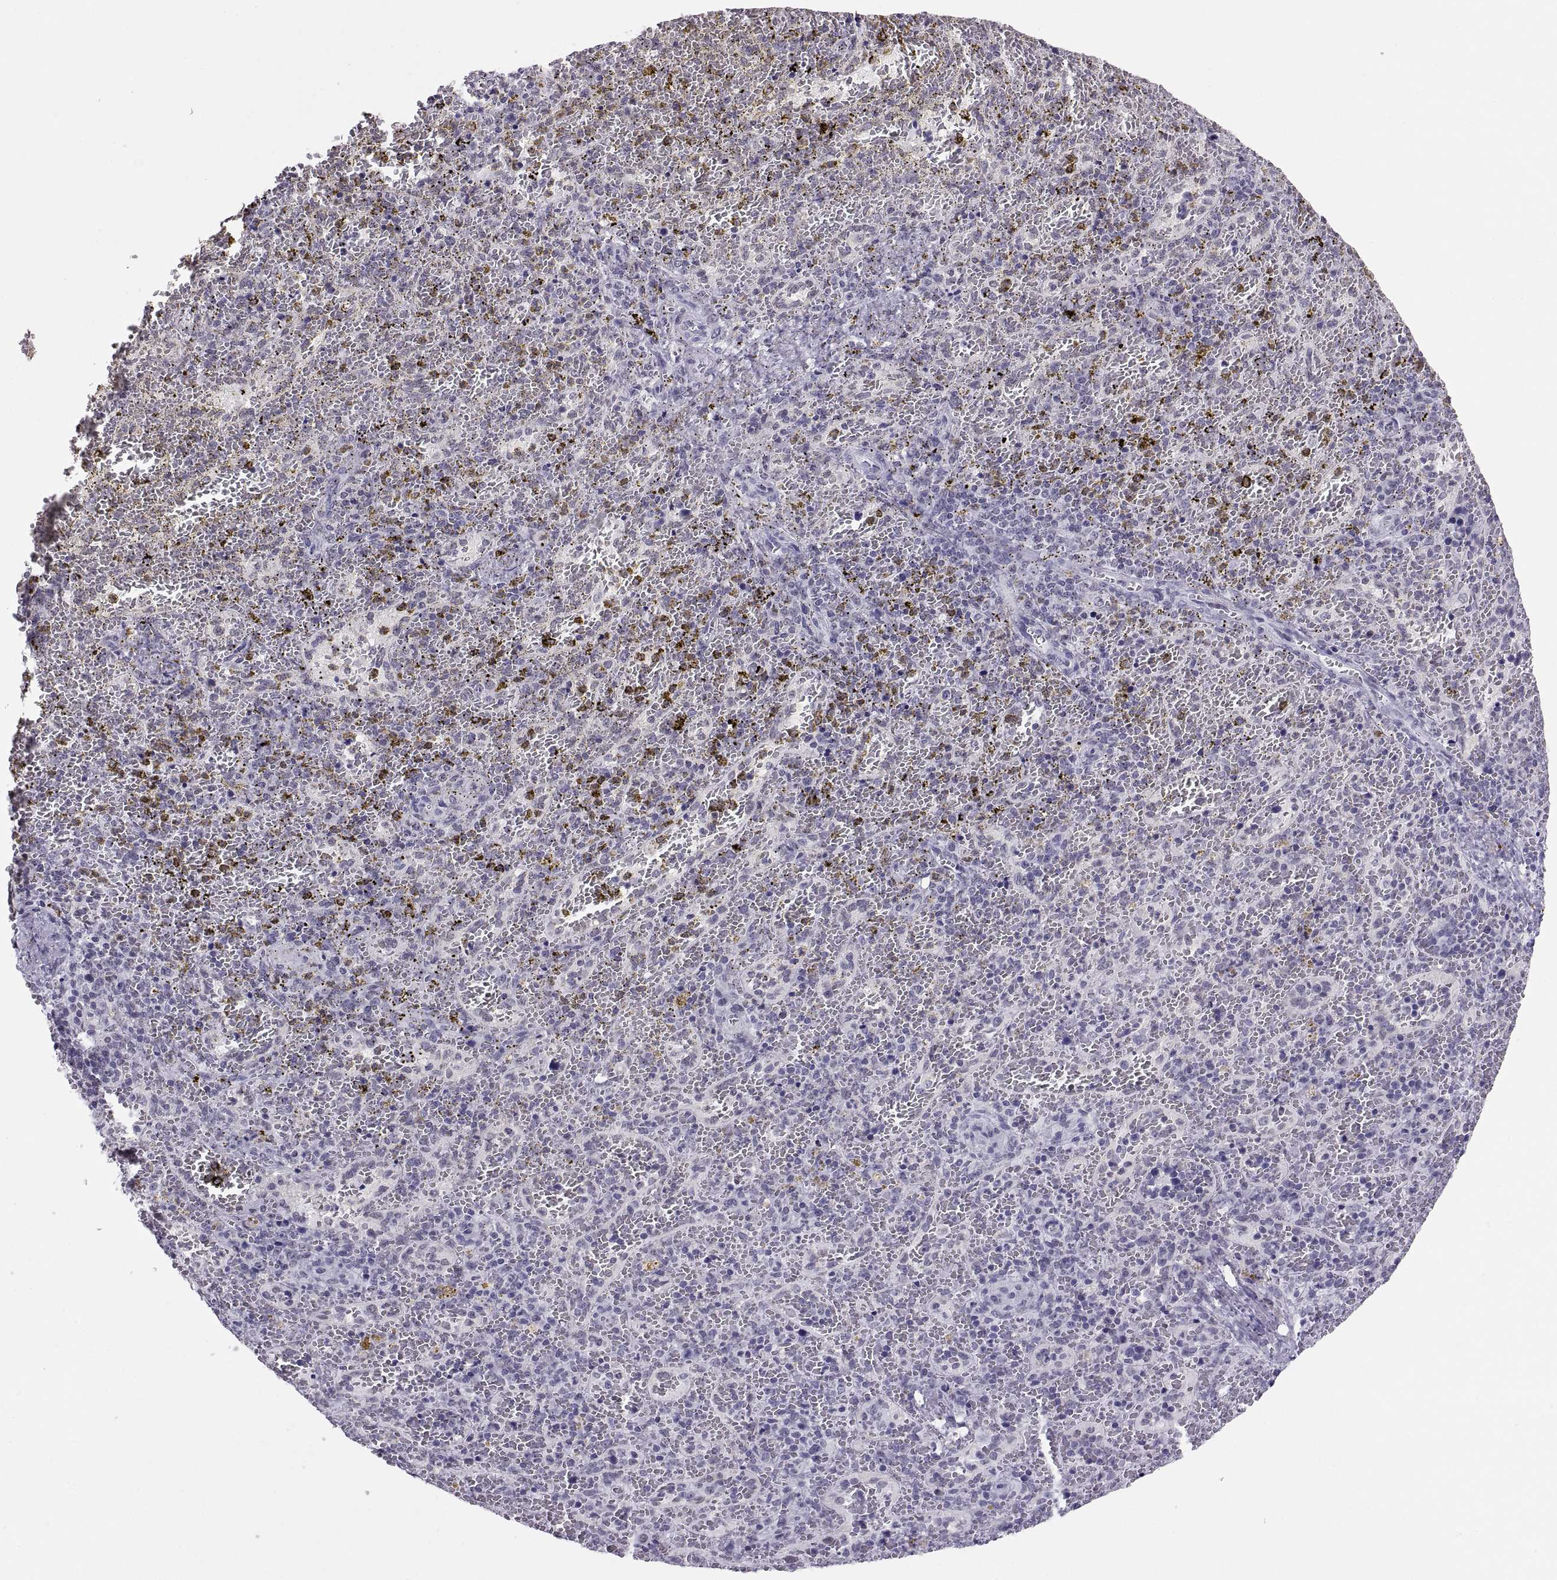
{"staining": {"intensity": "negative", "quantity": "none", "location": "none"}, "tissue": "spleen", "cell_type": "Cells in red pulp", "image_type": "normal", "snomed": [{"axis": "morphology", "description": "Normal tissue, NOS"}, {"axis": "topography", "description": "Spleen"}], "caption": "IHC of benign human spleen exhibits no staining in cells in red pulp.", "gene": "CARTPT", "patient": {"sex": "female", "age": 50}}